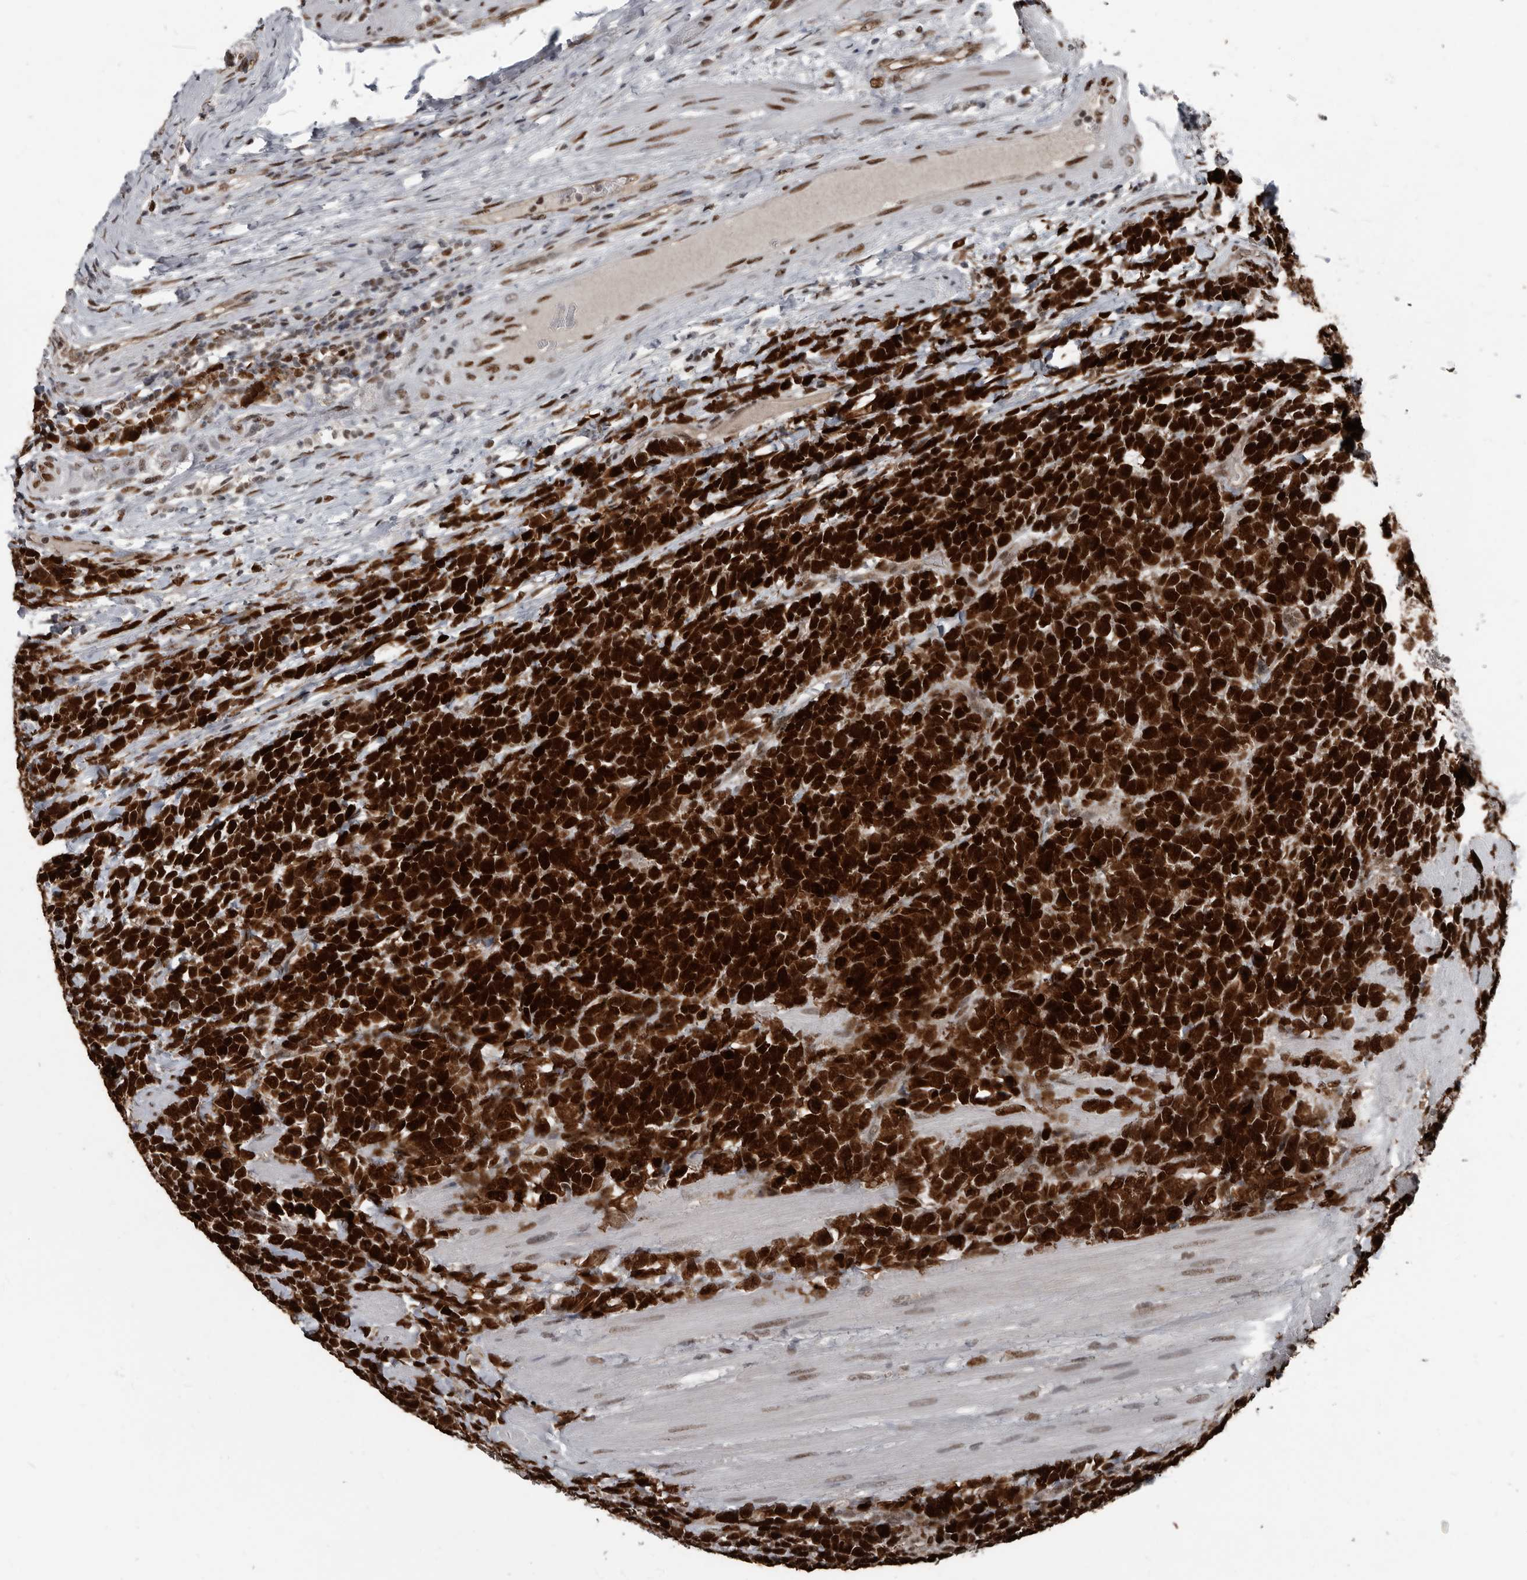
{"staining": {"intensity": "strong", "quantity": ">75%", "location": "nuclear"}, "tissue": "urothelial cancer", "cell_type": "Tumor cells", "image_type": "cancer", "snomed": [{"axis": "morphology", "description": "Urothelial carcinoma, High grade"}, {"axis": "topography", "description": "Urinary bladder"}], "caption": "IHC of human high-grade urothelial carcinoma reveals high levels of strong nuclear staining in about >75% of tumor cells.", "gene": "CHD1L", "patient": {"sex": "female", "age": 82}}